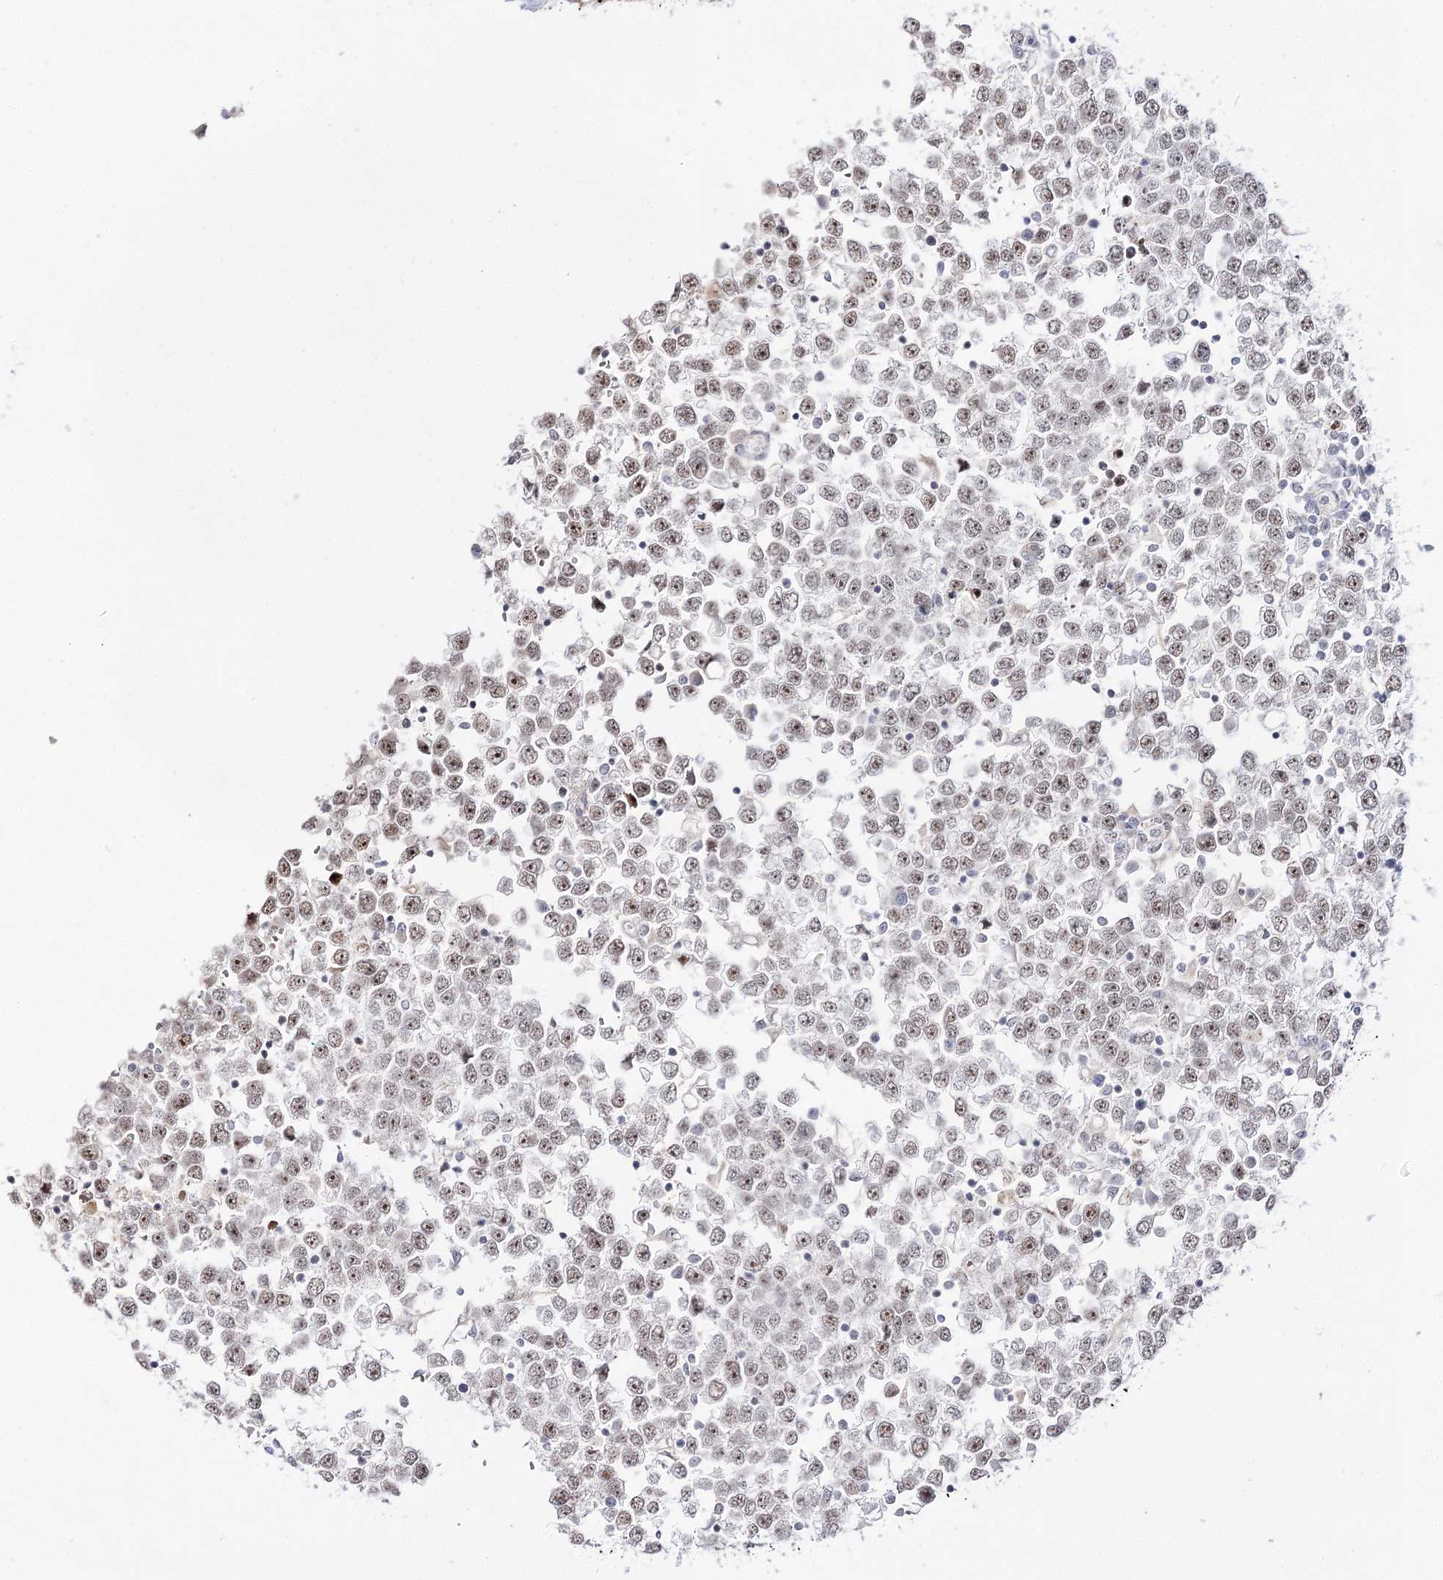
{"staining": {"intensity": "moderate", "quantity": ">75%", "location": "nuclear"}, "tissue": "testis cancer", "cell_type": "Tumor cells", "image_type": "cancer", "snomed": [{"axis": "morphology", "description": "Seminoma, NOS"}, {"axis": "topography", "description": "Testis"}], "caption": "Tumor cells exhibit moderate nuclear expression in about >75% of cells in testis cancer.", "gene": "RRP9", "patient": {"sex": "male", "age": 65}}